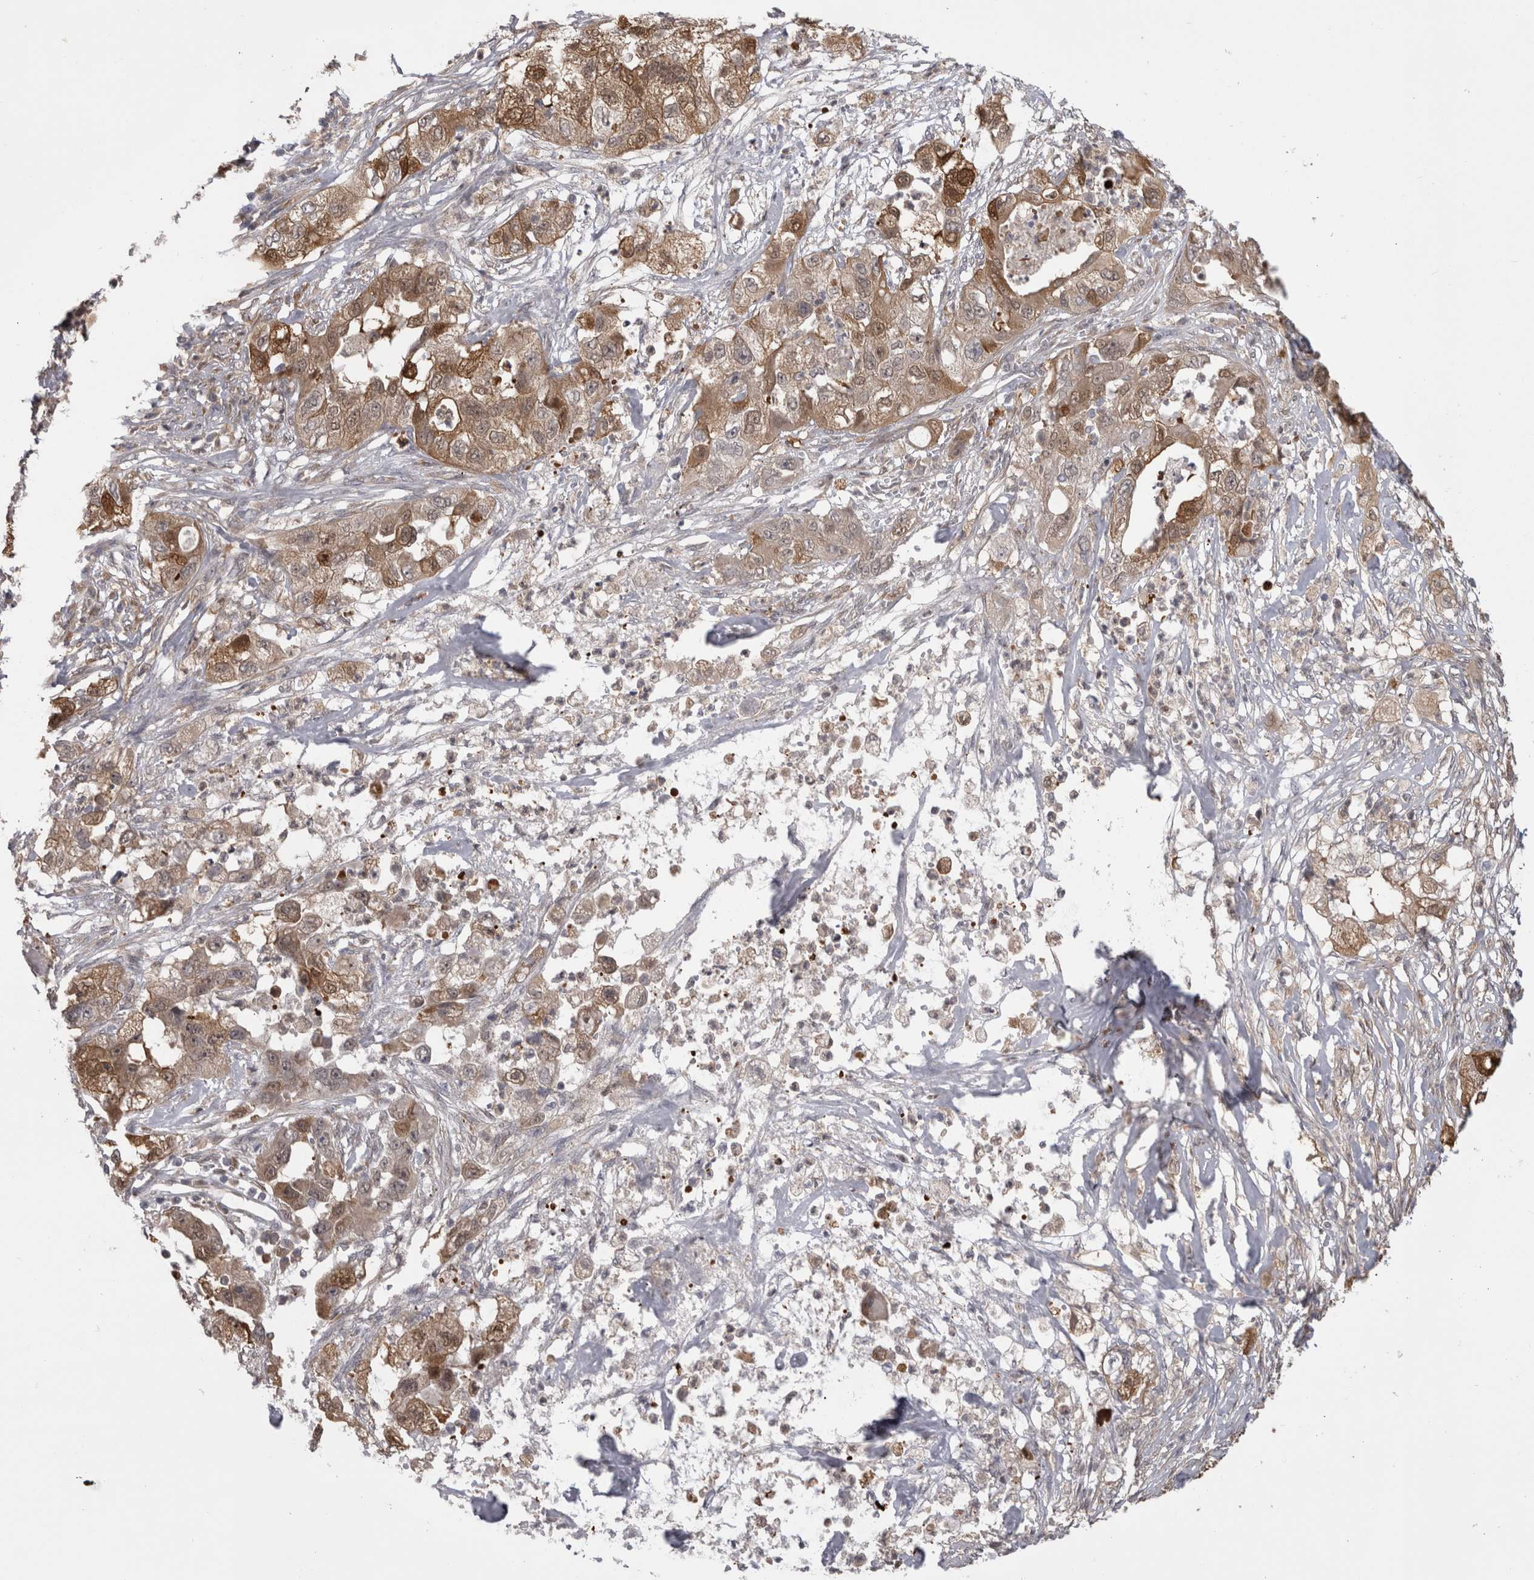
{"staining": {"intensity": "moderate", "quantity": ">75%", "location": "cytoplasmic/membranous,nuclear"}, "tissue": "pancreatic cancer", "cell_type": "Tumor cells", "image_type": "cancer", "snomed": [{"axis": "morphology", "description": "Adenocarcinoma, NOS"}, {"axis": "topography", "description": "Pancreas"}], "caption": "Tumor cells show medium levels of moderate cytoplasmic/membranous and nuclear expression in approximately >75% of cells in pancreatic cancer. Using DAB (3,3'-diaminobenzidine) (brown) and hematoxylin (blue) stains, captured at high magnification using brightfield microscopy.", "gene": "CHIC2", "patient": {"sex": "female", "age": 78}}